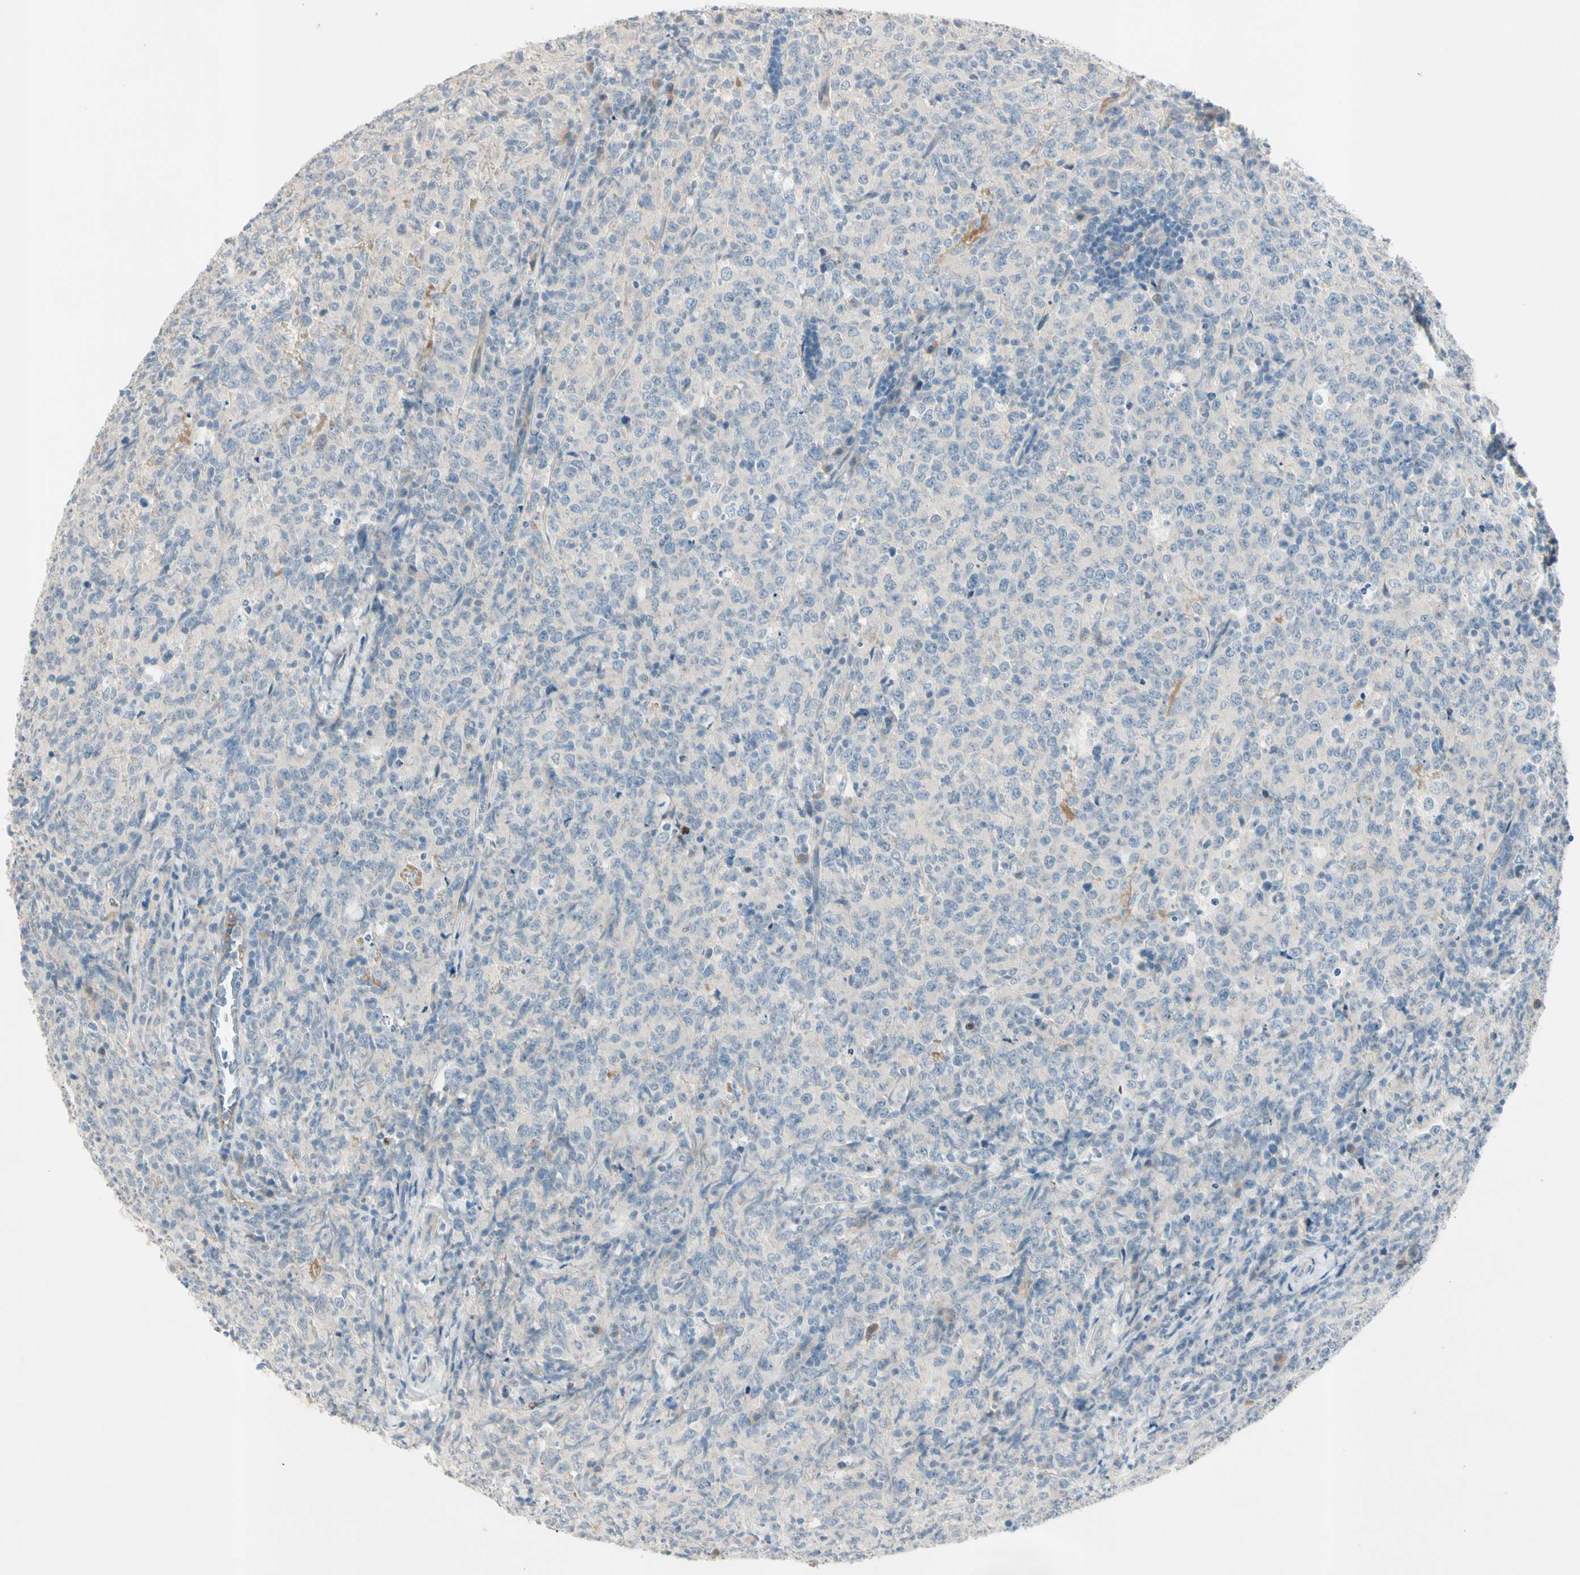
{"staining": {"intensity": "negative", "quantity": "none", "location": "none"}, "tissue": "lymphoma", "cell_type": "Tumor cells", "image_type": "cancer", "snomed": [{"axis": "morphology", "description": "Malignant lymphoma, non-Hodgkin's type, High grade"}, {"axis": "topography", "description": "Tonsil"}], "caption": "This is an immunohistochemistry (IHC) photomicrograph of human lymphoma. There is no positivity in tumor cells.", "gene": "SERPIND1", "patient": {"sex": "female", "age": 36}}